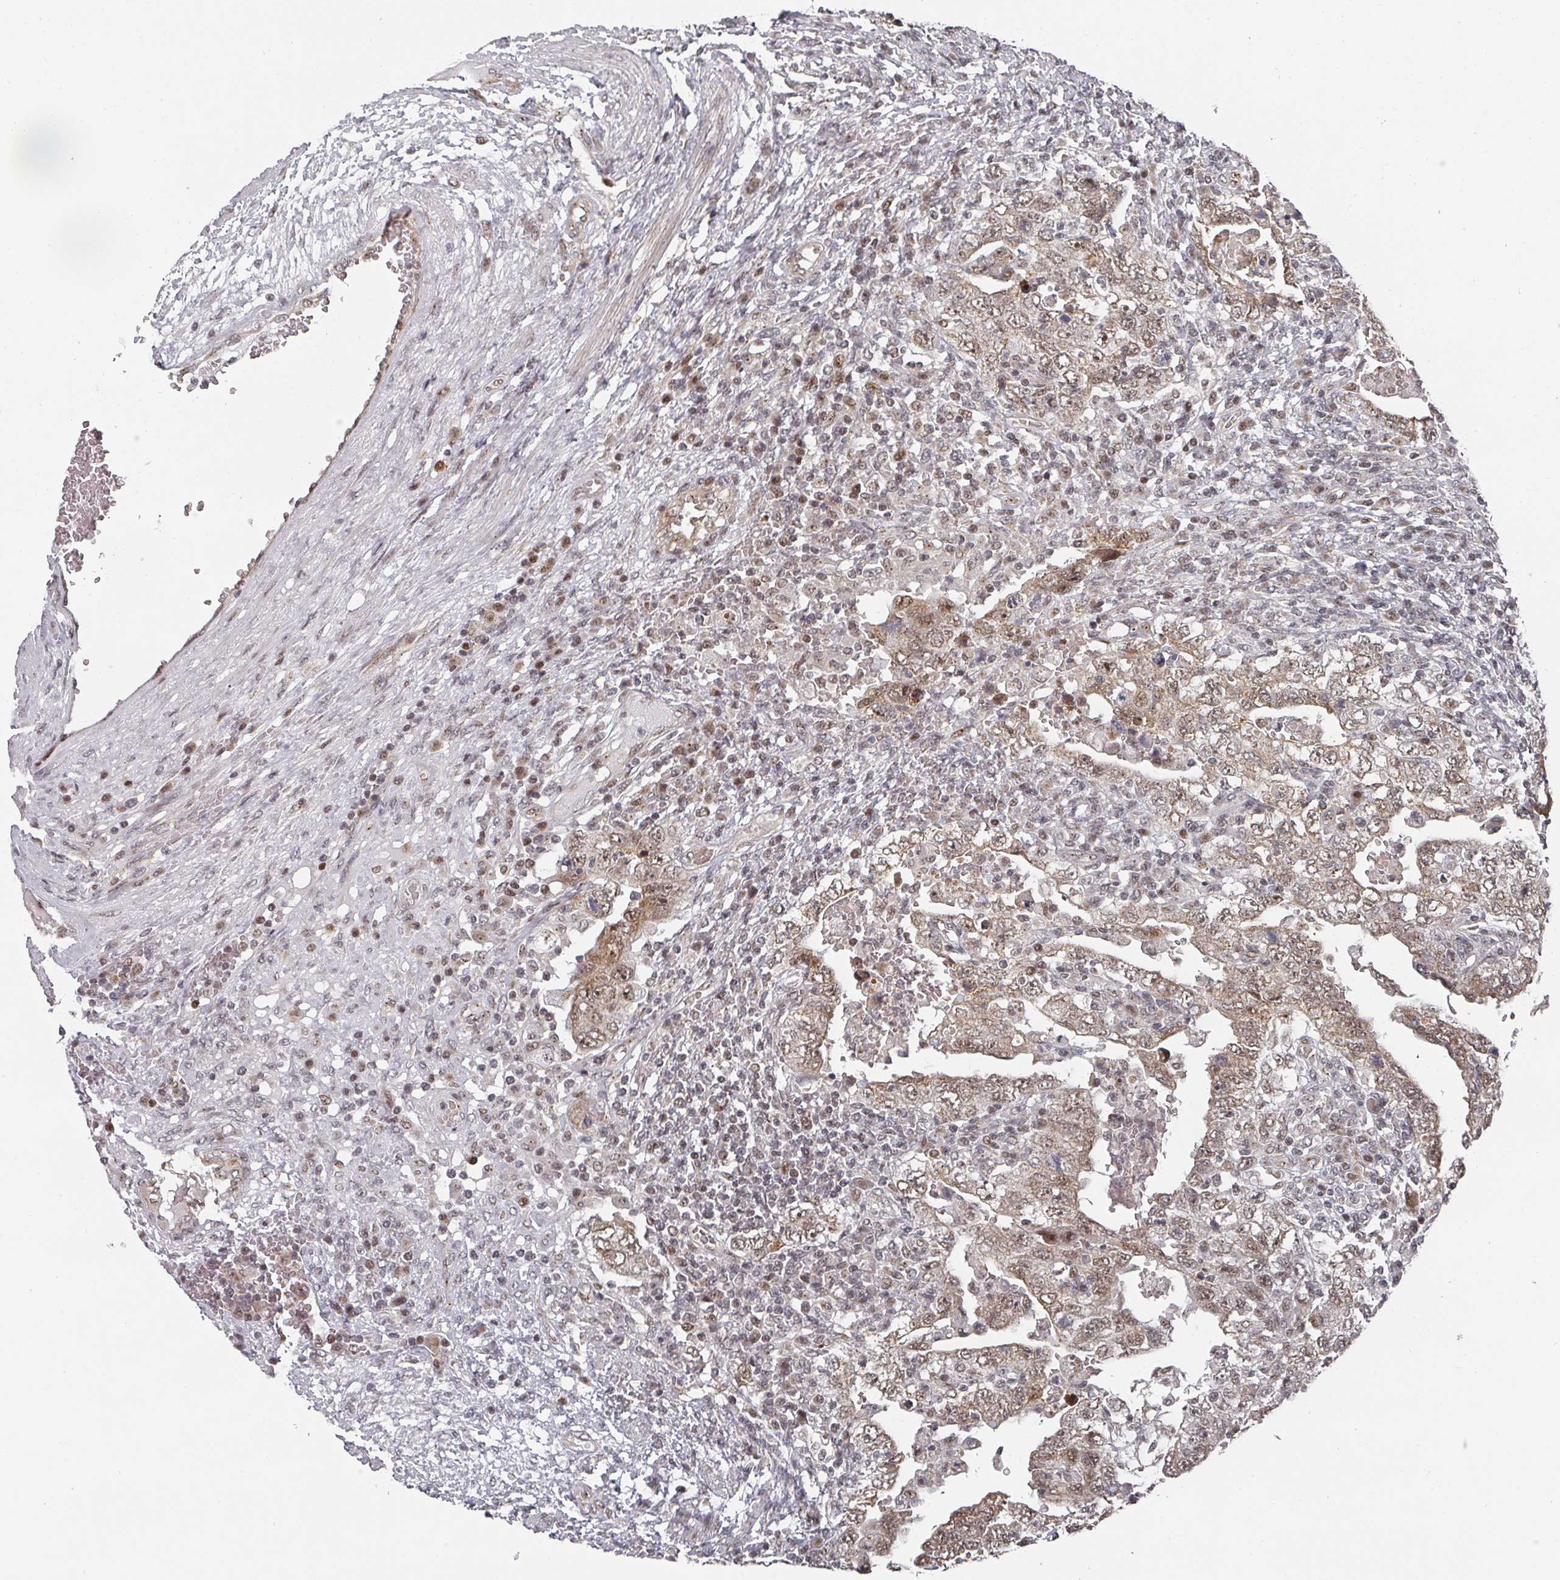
{"staining": {"intensity": "moderate", "quantity": ">75%", "location": "cytoplasmic/membranous,nuclear"}, "tissue": "testis cancer", "cell_type": "Tumor cells", "image_type": "cancer", "snomed": [{"axis": "morphology", "description": "Carcinoma, Embryonal, NOS"}, {"axis": "topography", "description": "Testis"}], "caption": "Immunohistochemical staining of testis cancer (embryonal carcinoma) demonstrates moderate cytoplasmic/membranous and nuclear protein positivity in about >75% of tumor cells. (brown staining indicates protein expression, while blue staining denotes nuclei).", "gene": "KIF1C", "patient": {"sex": "male", "age": 26}}